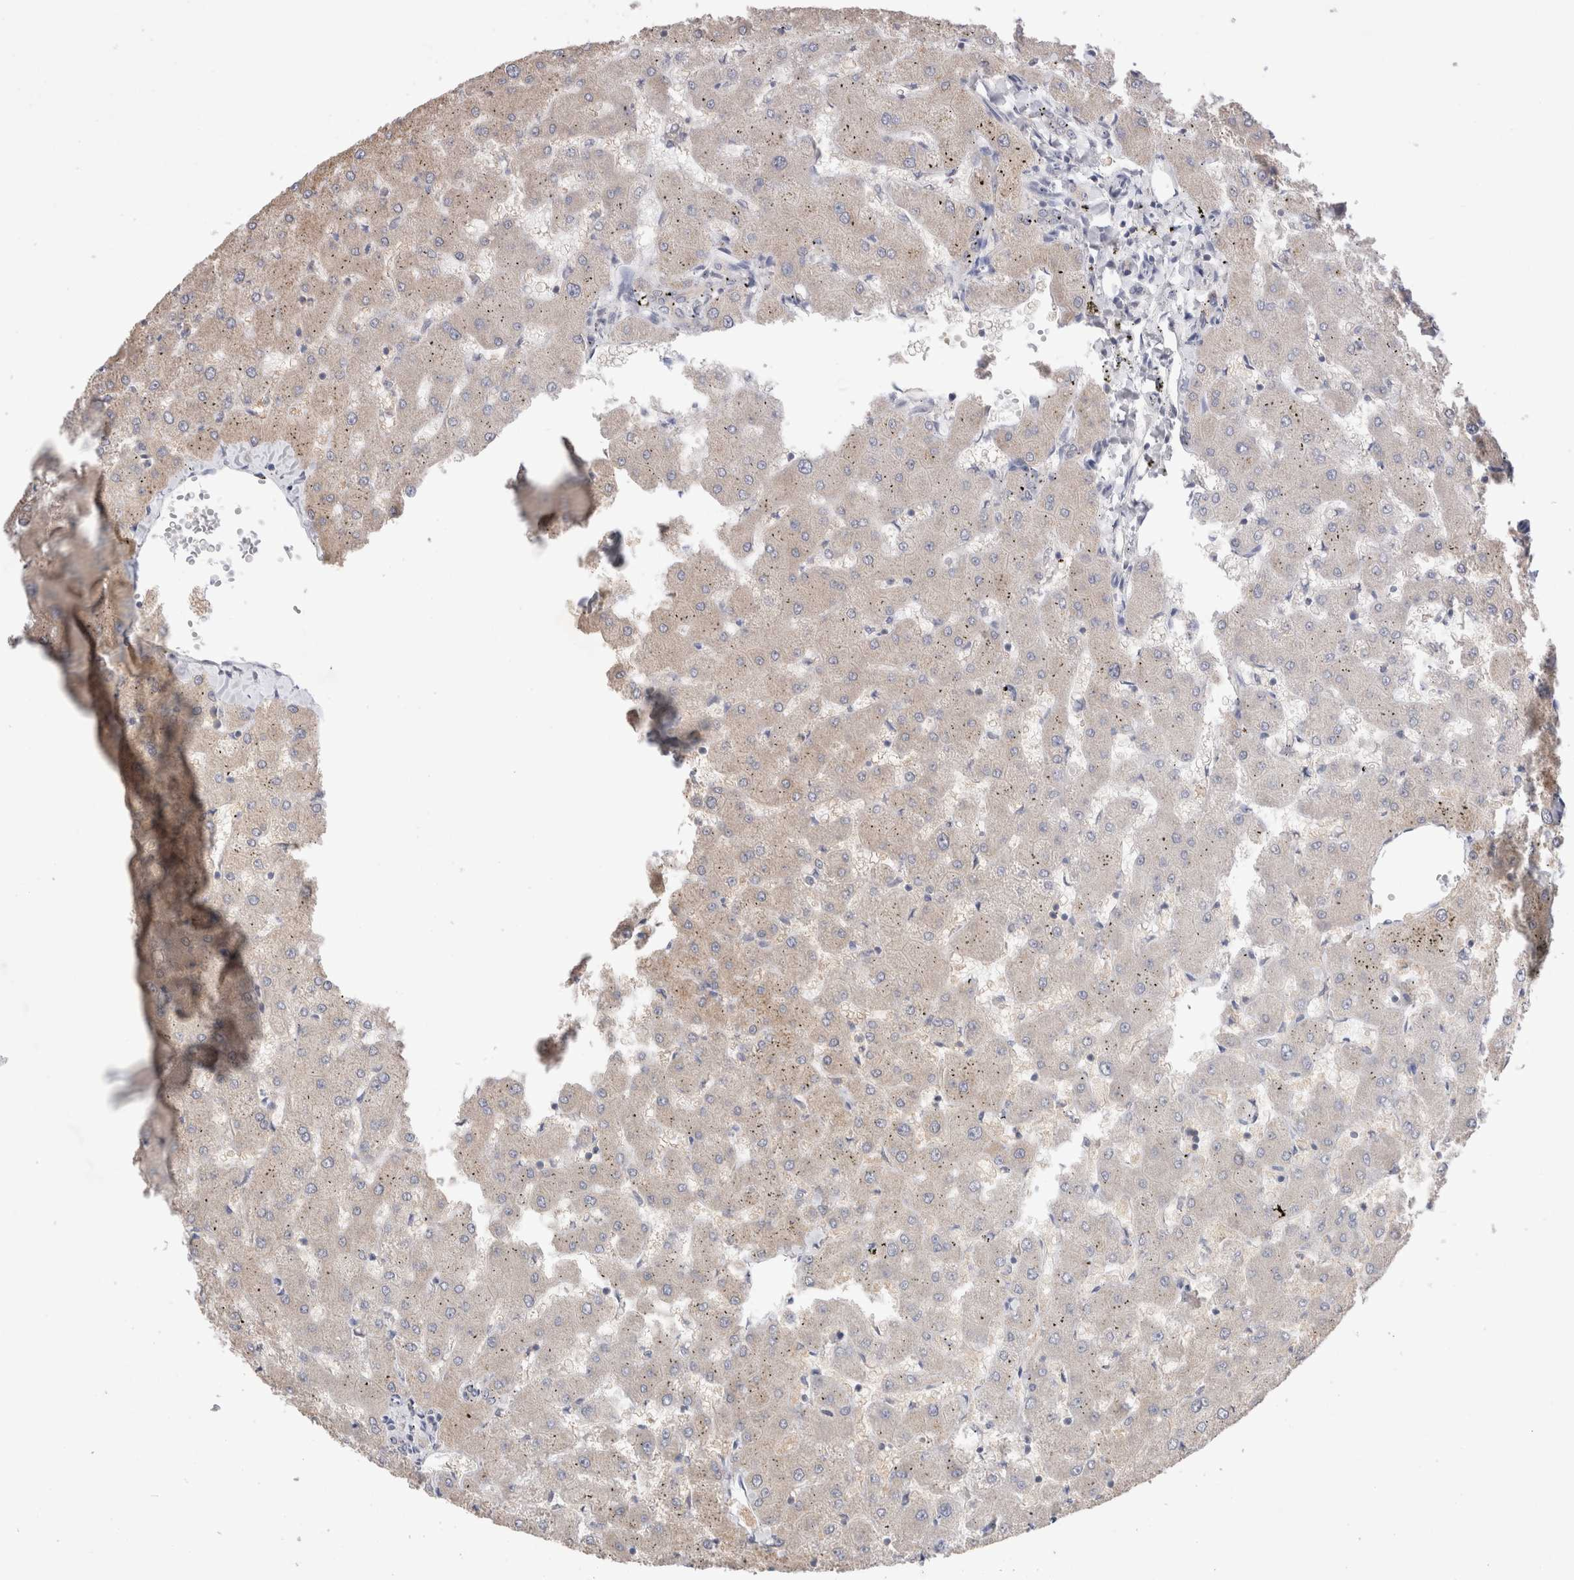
{"staining": {"intensity": "negative", "quantity": "none", "location": "none"}, "tissue": "liver", "cell_type": "Cholangiocytes", "image_type": "normal", "snomed": [{"axis": "morphology", "description": "Normal tissue, NOS"}, {"axis": "topography", "description": "Liver"}], "caption": "Immunohistochemistry of benign human liver reveals no expression in cholangiocytes.", "gene": "IFT74", "patient": {"sex": "female", "age": 63}}